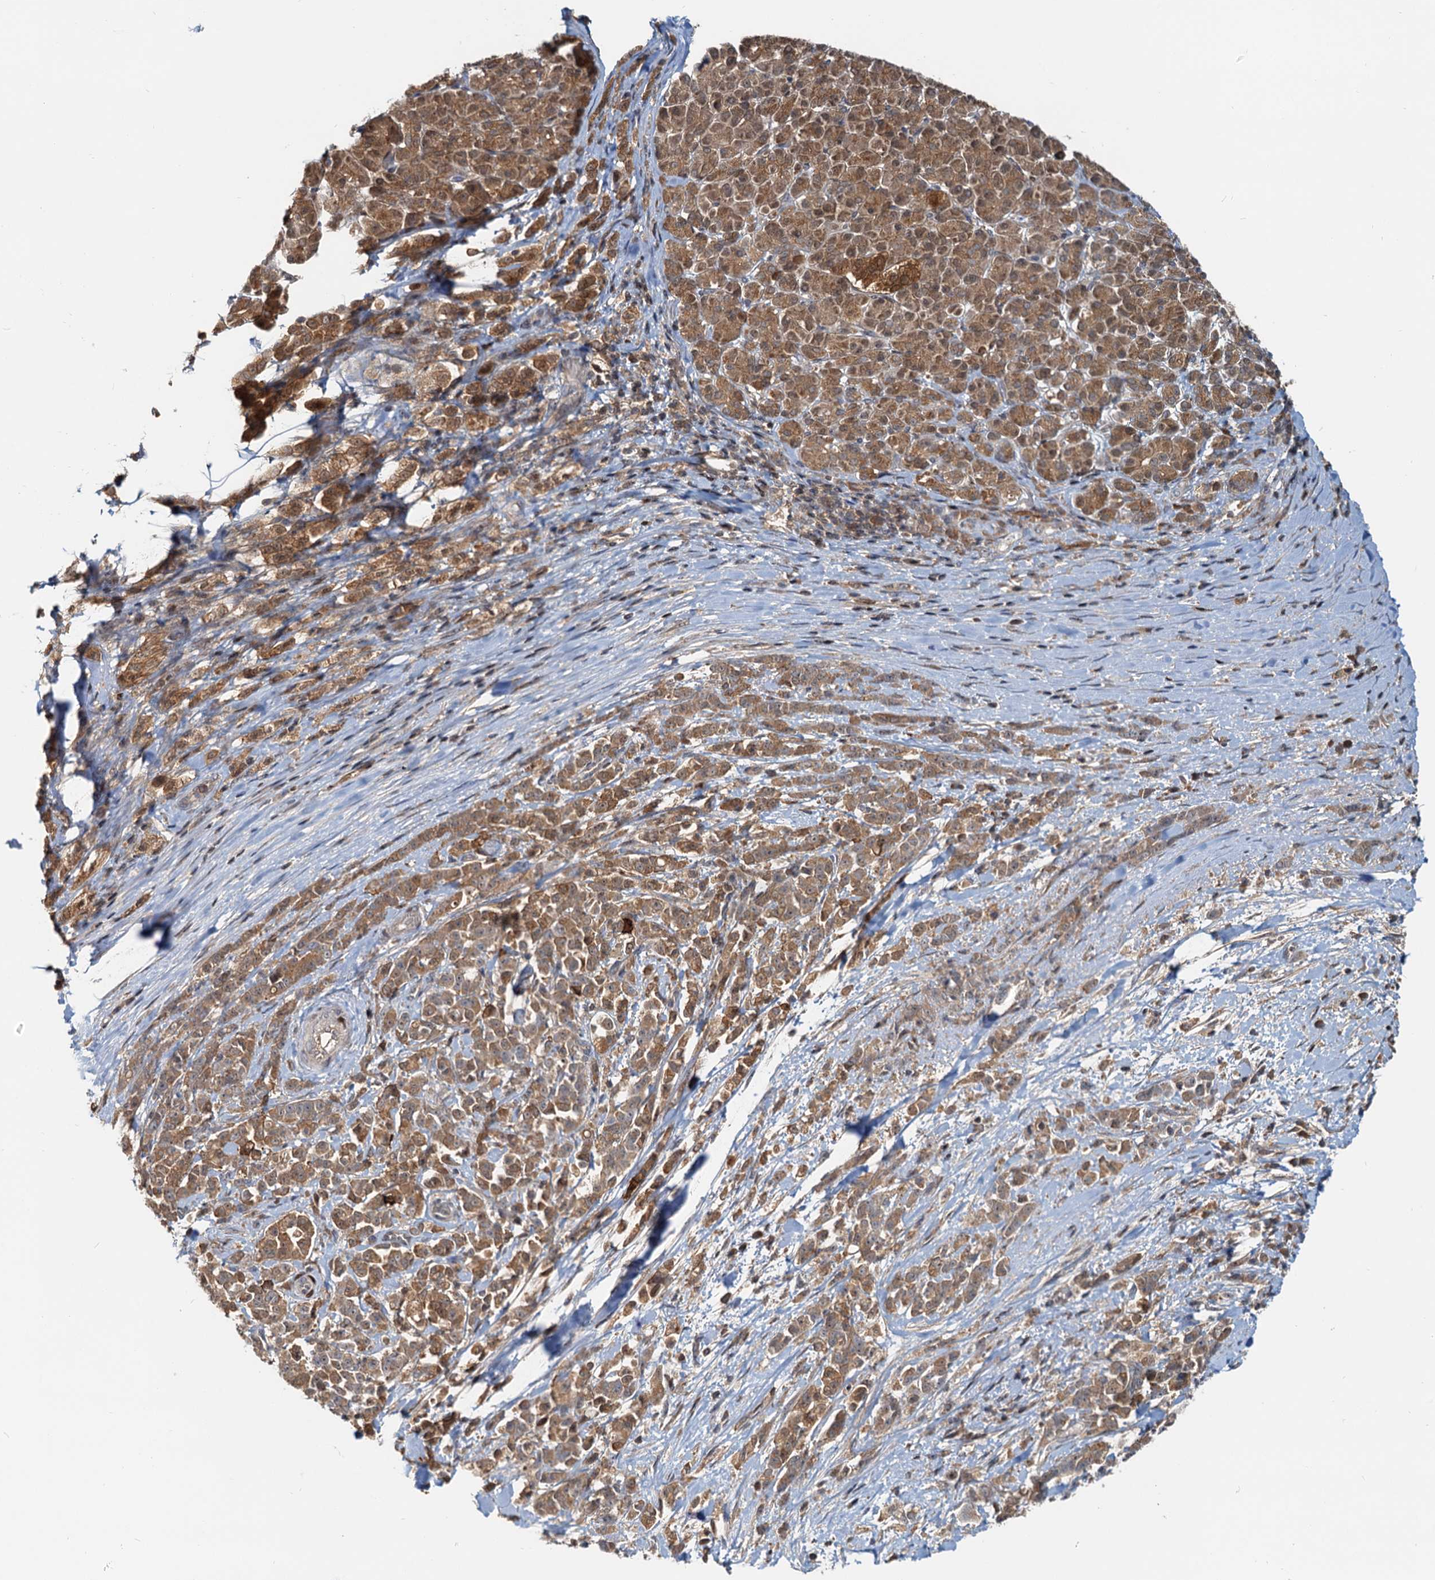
{"staining": {"intensity": "moderate", "quantity": ">75%", "location": "cytoplasmic/membranous"}, "tissue": "pancreatic cancer", "cell_type": "Tumor cells", "image_type": "cancer", "snomed": [{"axis": "morphology", "description": "Normal tissue, NOS"}, {"axis": "morphology", "description": "Adenocarcinoma, NOS"}, {"axis": "topography", "description": "Pancreas"}], "caption": "IHC histopathology image of pancreatic cancer (adenocarcinoma) stained for a protein (brown), which displays medium levels of moderate cytoplasmic/membranous staining in about >75% of tumor cells.", "gene": "TOLLIP", "patient": {"sex": "female", "age": 64}}